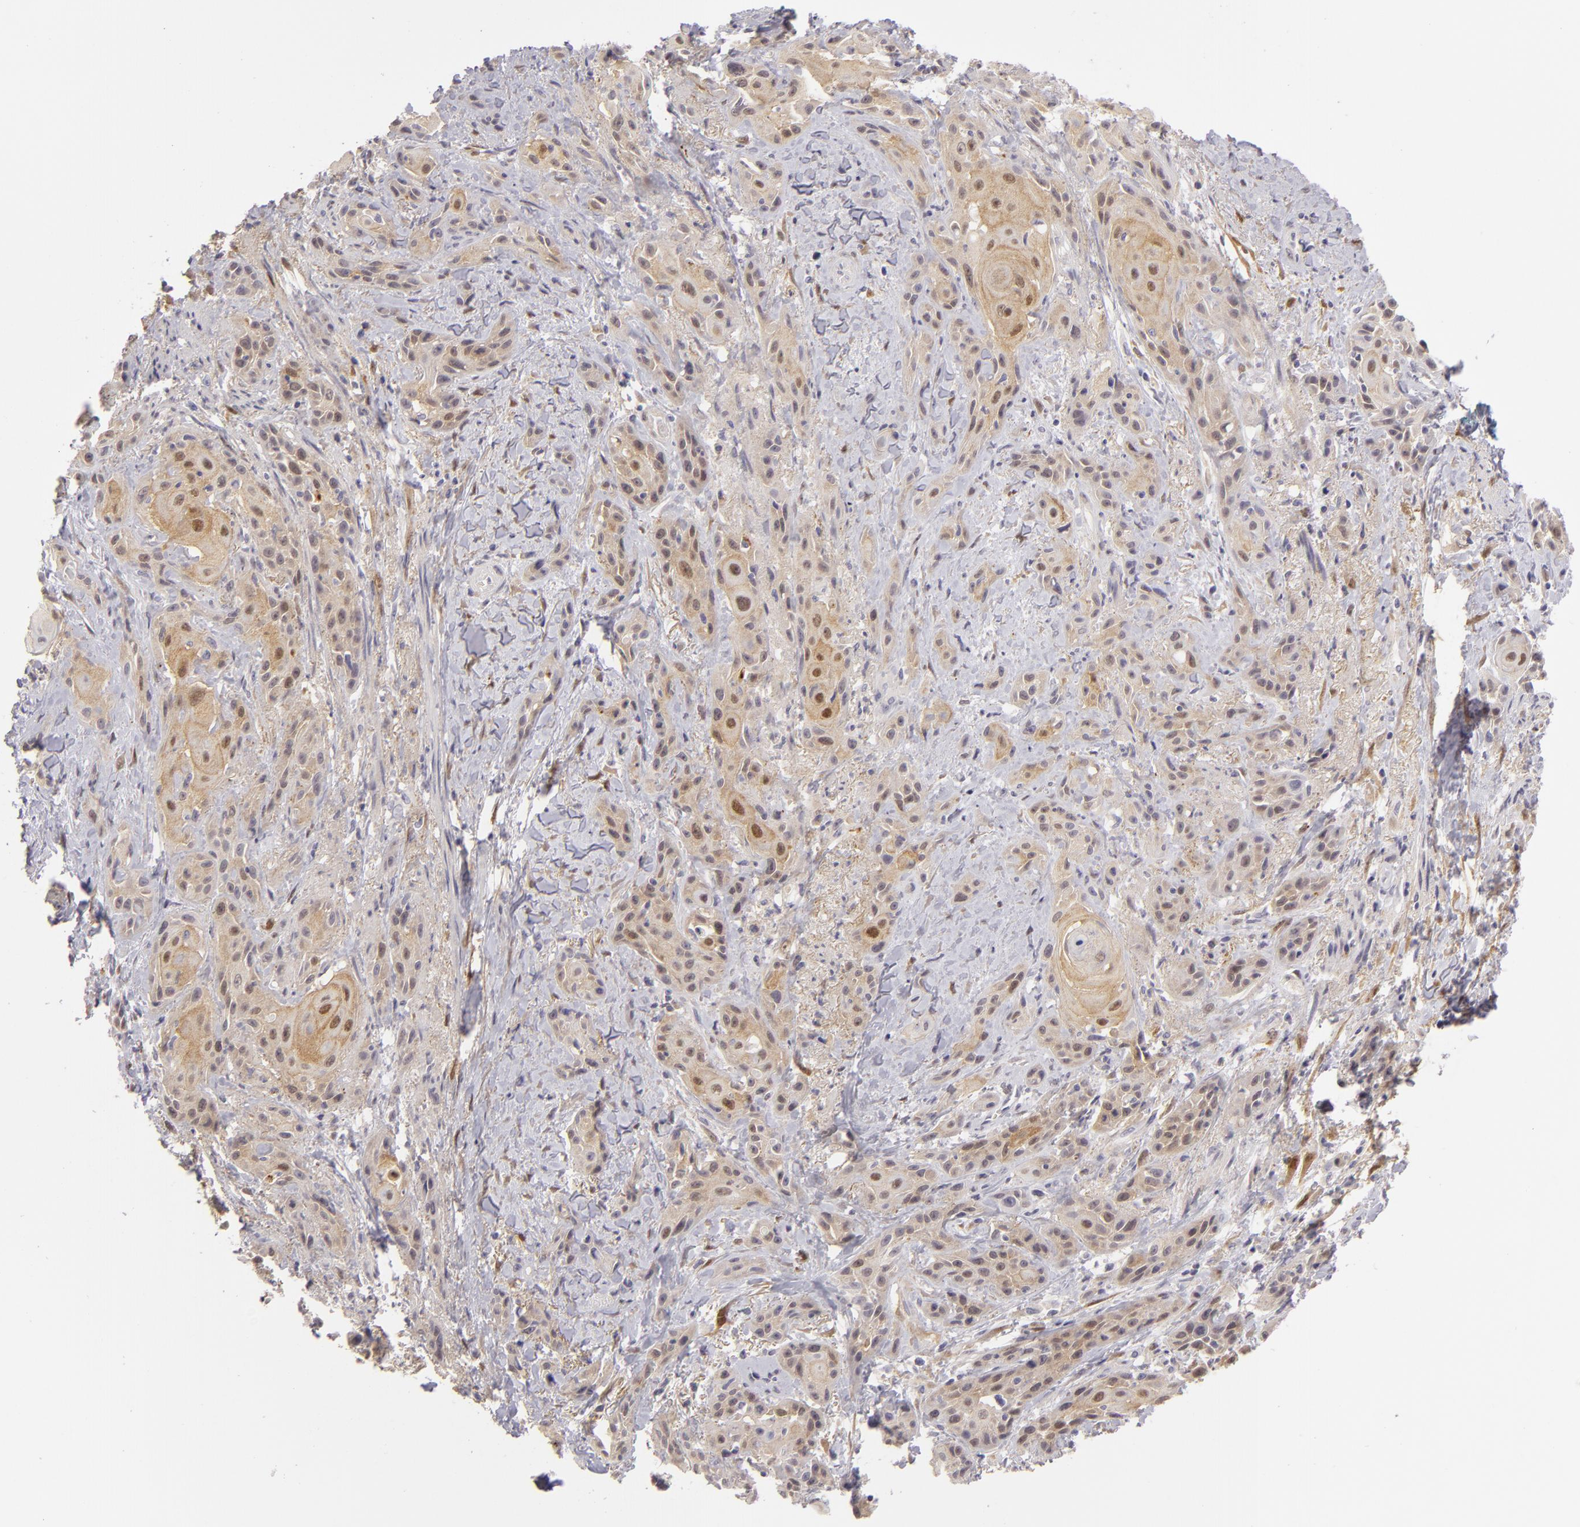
{"staining": {"intensity": "moderate", "quantity": ">75%", "location": "cytoplasmic/membranous,nuclear"}, "tissue": "skin cancer", "cell_type": "Tumor cells", "image_type": "cancer", "snomed": [{"axis": "morphology", "description": "Squamous cell carcinoma, NOS"}, {"axis": "topography", "description": "Skin"}, {"axis": "topography", "description": "Anal"}], "caption": "The image displays immunohistochemical staining of skin squamous cell carcinoma. There is moderate cytoplasmic/membranous and nuclear expression is present in approximately >75% of tumor cells.", "gene": "EFS", "patient": {"sex": "male", "age": 64}}